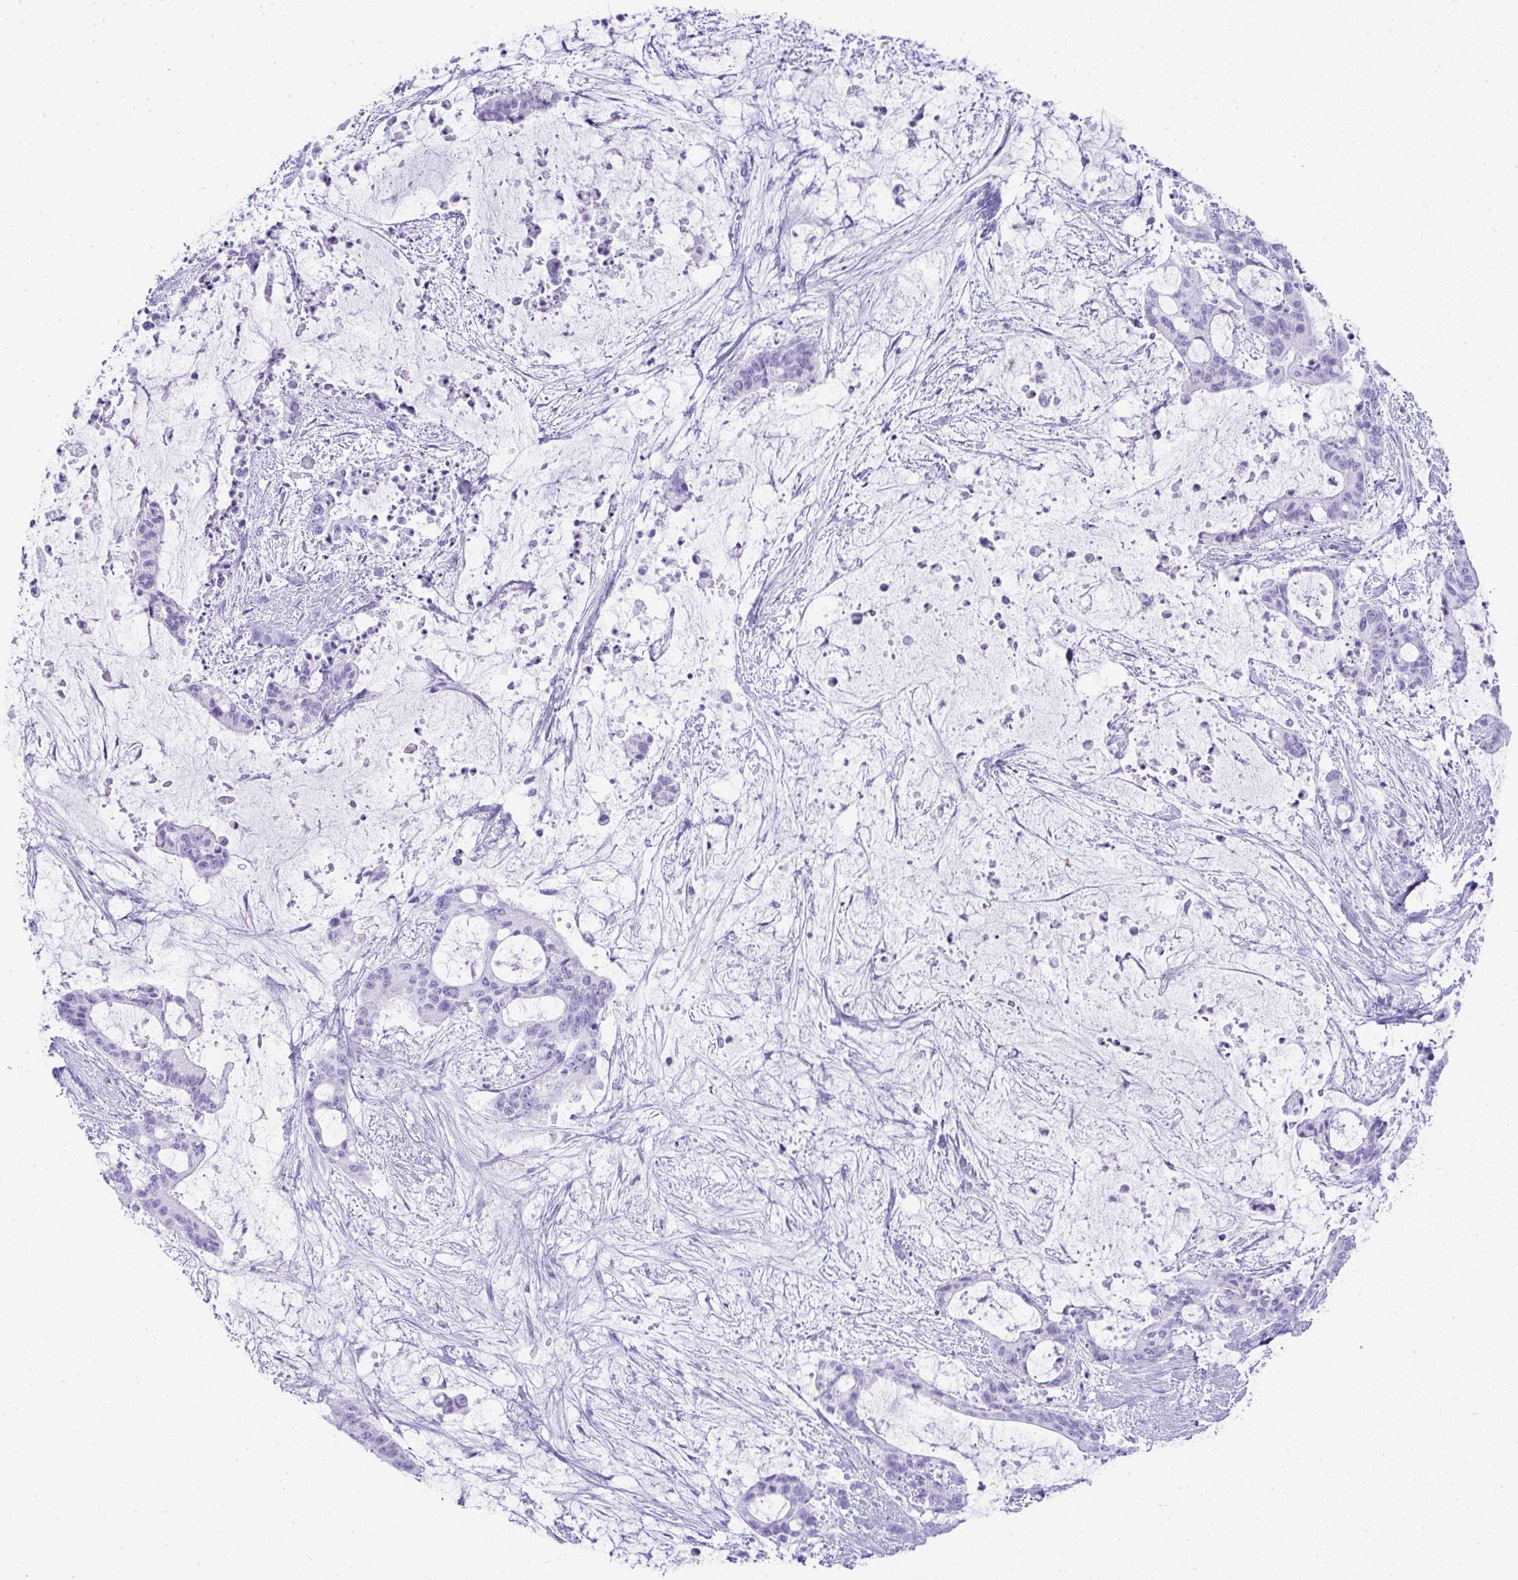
{"staining": {"intensity": "negative", "quantity": "none", "location": "none"}, "tissue": "liver cancer", "cell_type": "Tumor cells", "image_type": "cancer", "snomed": [{"axis": "morphology", "description": "Normal tissue, NOS"}, {"axis": "morphology", "description": "Cholangiocarcinoma"}, {"axis": "topography", "description": "Liver"}, {"axis": "topography", "description": "Peripheral nerve tissue"}], "caption": "This is an IHC photomicrograph of human liver cholangiocarcinoma. There is no staining in tumor cells.", "gene": "CDADC1", "patient": {"sex": "female", "age": 73}}